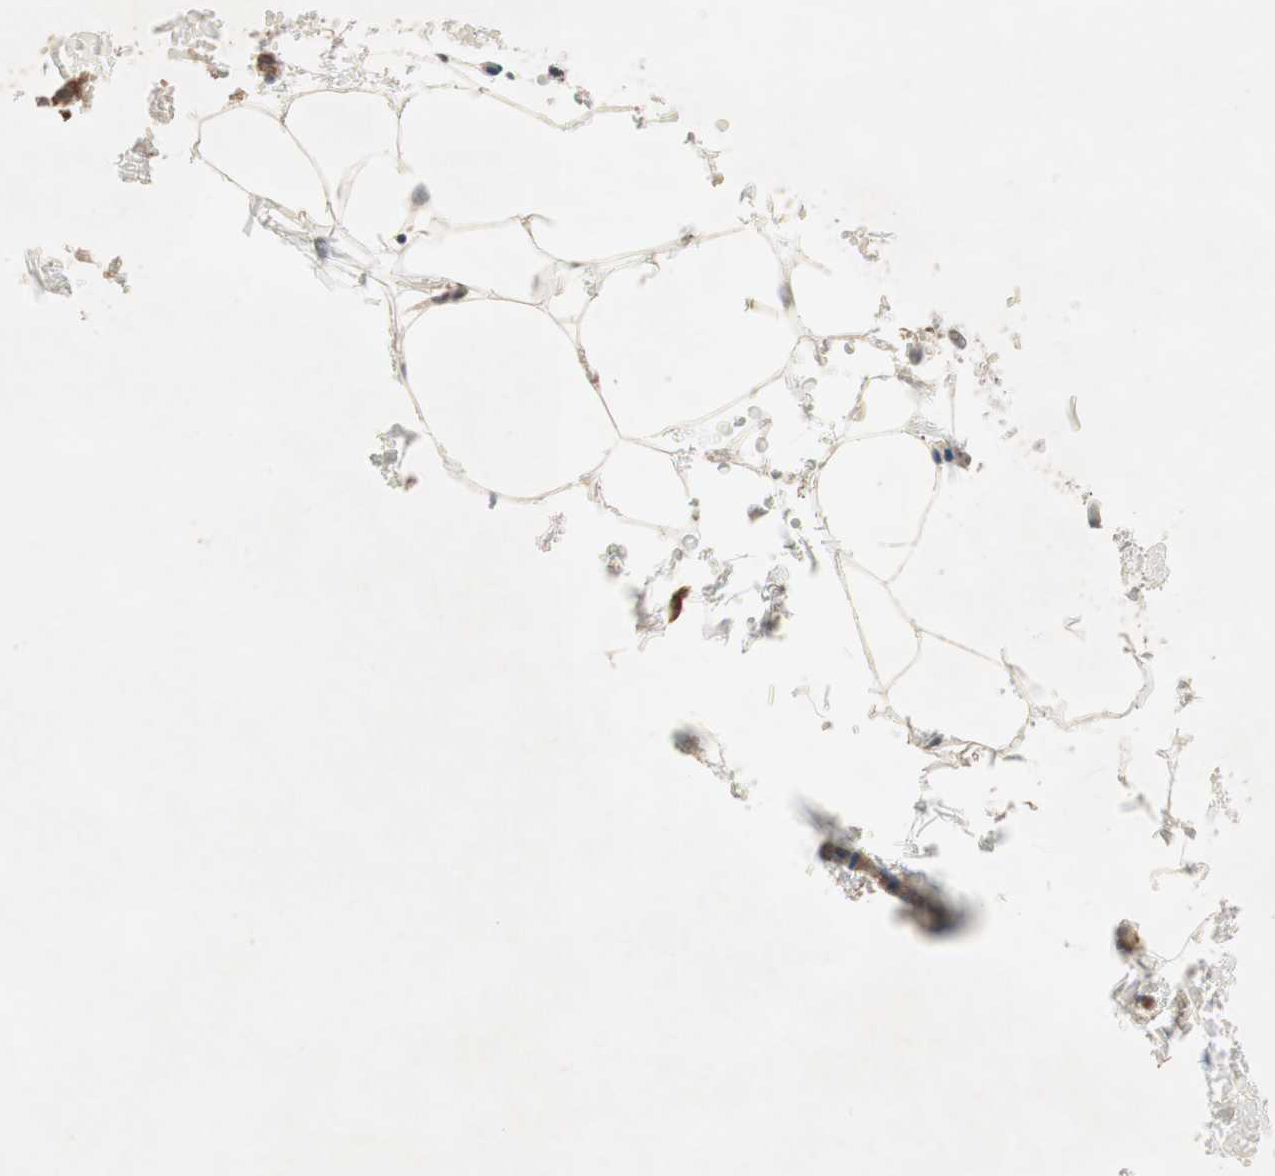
{"staining": {"intensity": "moderate", "quantity": ">75%", "location": "cytoplasmic/membranous"}, "tissue": "urothelial cancer", "cell_type": "Tumor cells", "image_type": "cancer", "snomed": [{"axis": "morphology", "description": "Urothelial carcinoma, Low grade"}, {"axis": "topography", "description": "Urinary bladder"}], "caption": "Immunohistochemical staining of urothelial cancer displays medium levels of moderate cytoplasmic/membranous protein positivity in approximately >75% of tumor cells.", "gene": "ITGB4", "patient": {"sex": "female", "age": 60}}